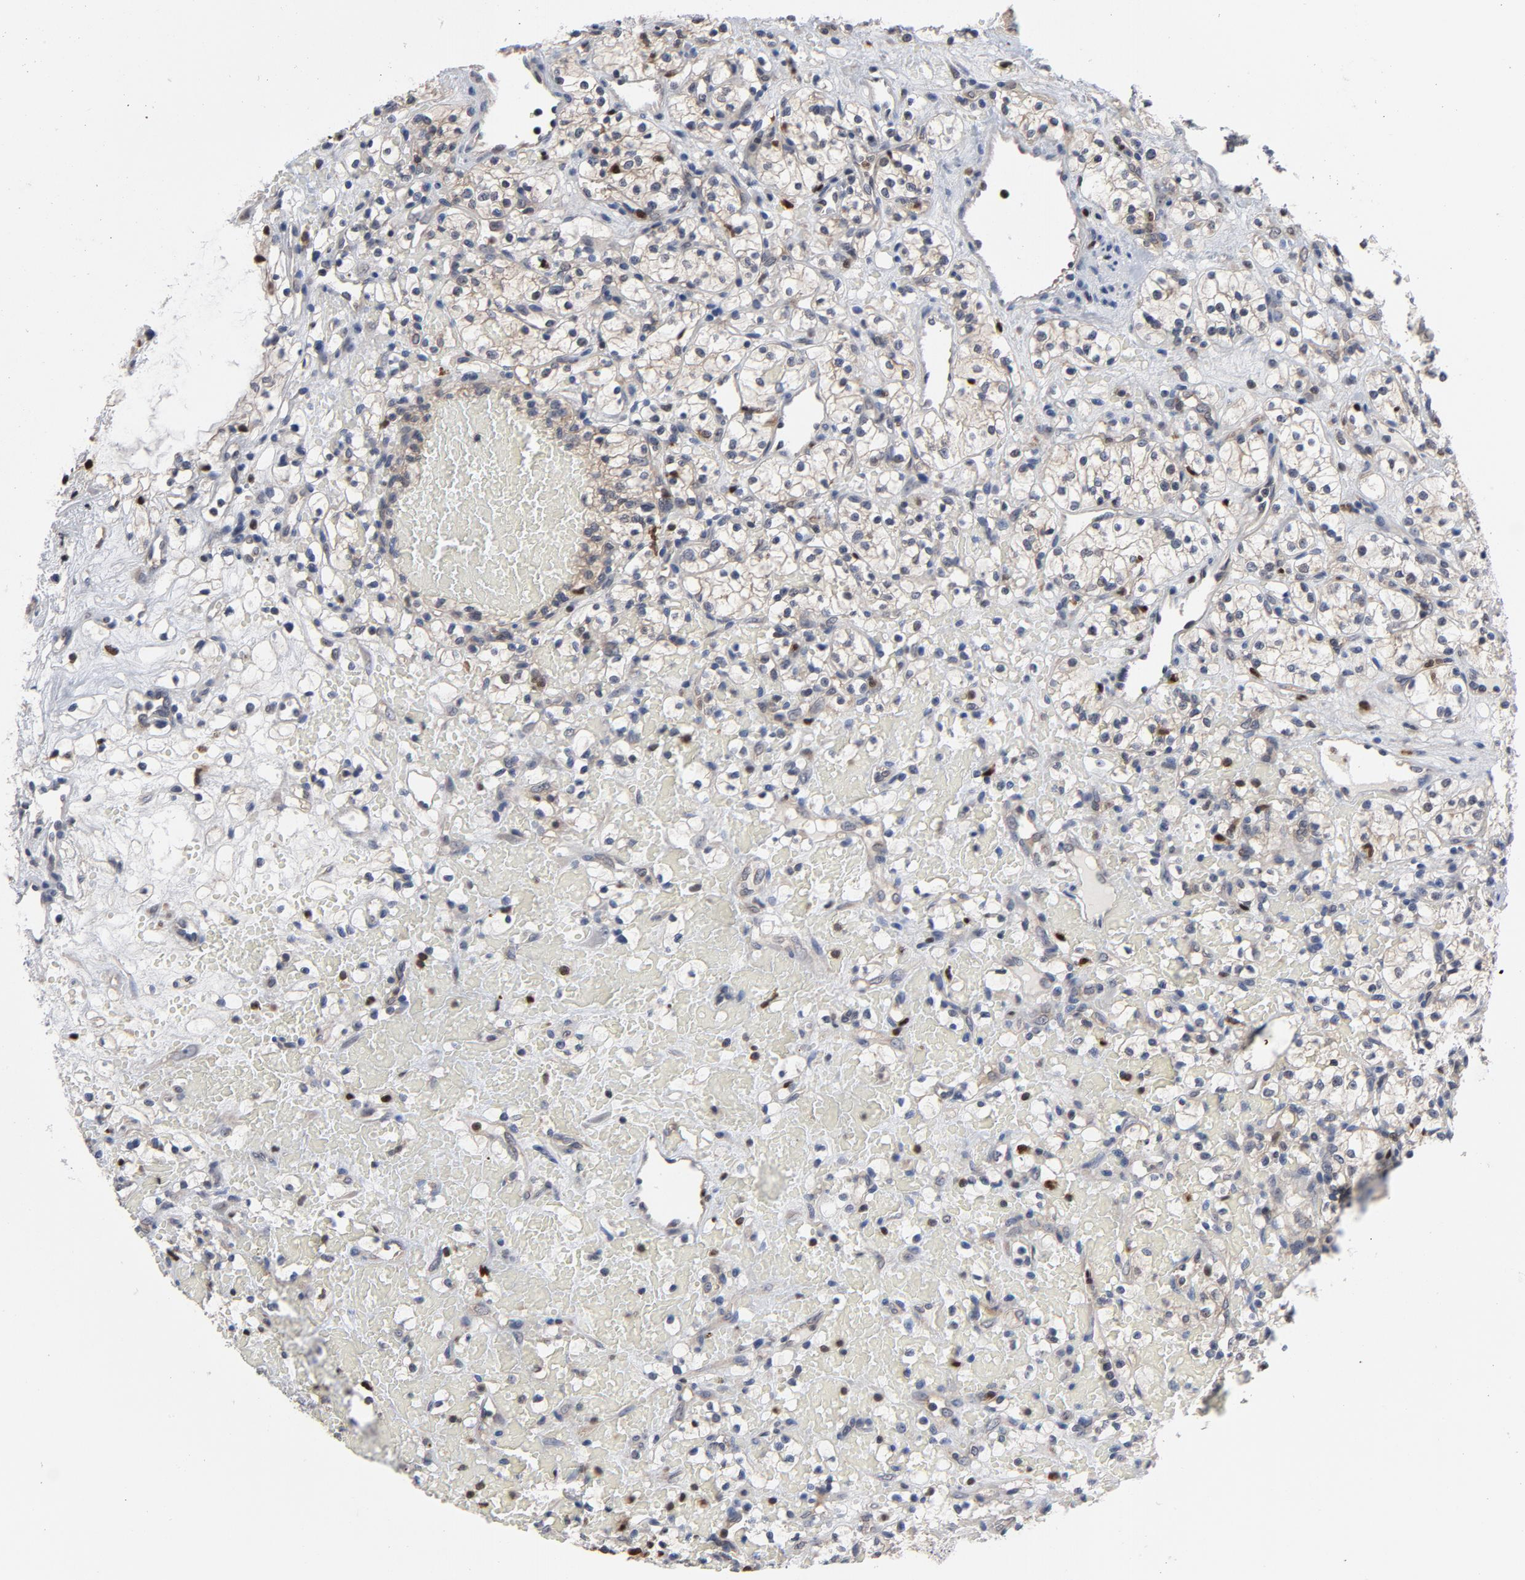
{"staining": {"intensity": "negative", "quantity": "none", "location": "none"}, "tissue": "renal cancer", "cell_type": "Tumor cells", "image_type": "cancer", "snomed": [{"axis": "morphology", "description": "Adenocarcinoma, NOS"}, {"axis": "topography", "description": "Kidney"}], "caption": "Renal cancer was stained to show a protein in brown. There is no significant expression in tumor cells. The staining is performed using DAB (3,3'-diaminobenzidine) brown chromogen with nuclei counter-stained in using hematoxylin.", "gene": "NFKB1", "patient": {"sex": "female", "age": 60}}